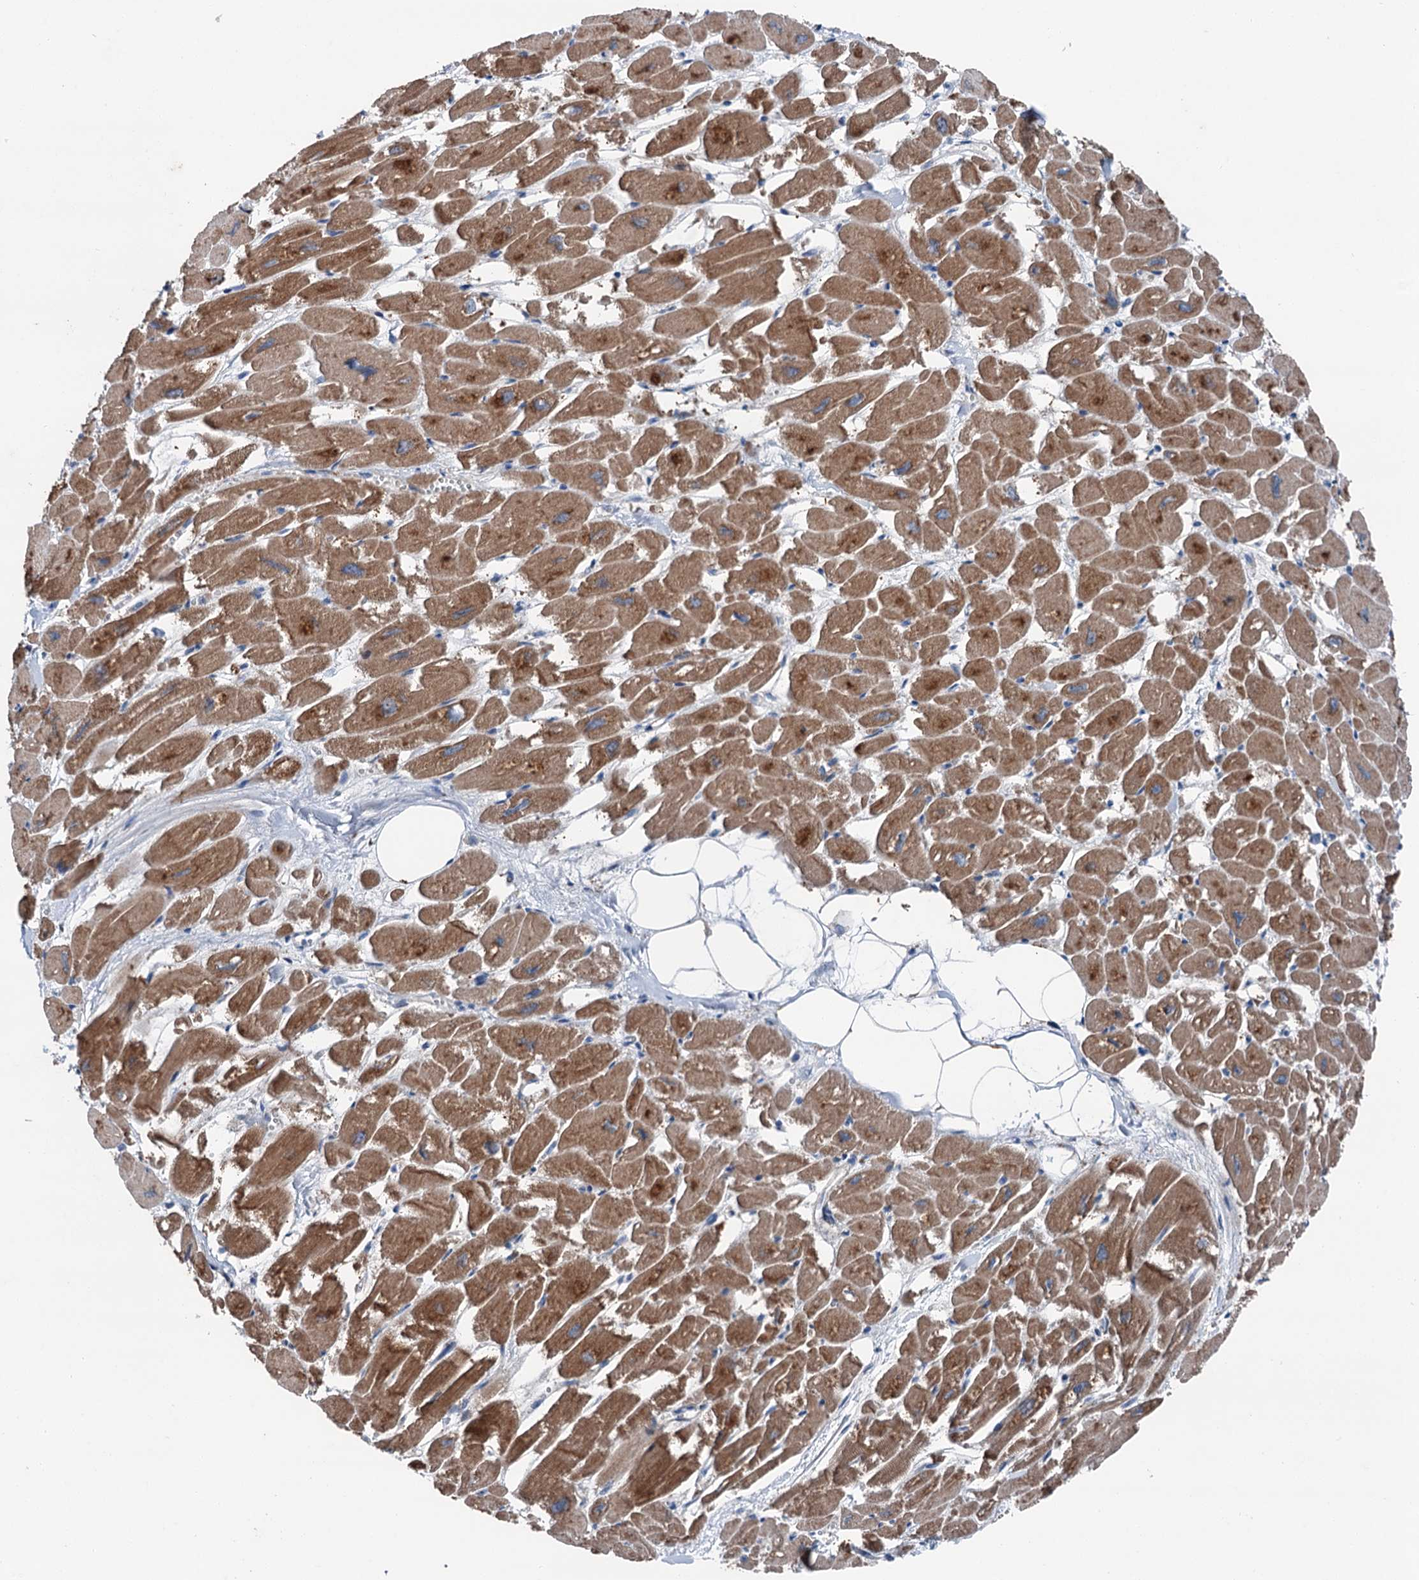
{"staining": {"intensity": "moderate", "quantity": ">75%", "location": "cytoplasmic/membranous"}, "tissue": "heart muscle", "cell_type": "Cardiomyocytes", "image_type": "normal", "snomed": [{"axis": "morphology", "description": "Normal tissue, NOS"}, {"axis": "topography", "description": "Heart"}], "caption": "The histopathology image exhibits a brown stain indicating the presence of a protein in the cytoplasmic/membranous of cardiomyocytes in heart muscle.", "gene": "RUFY1", "patient": {"sex": "male", "age": 54}}